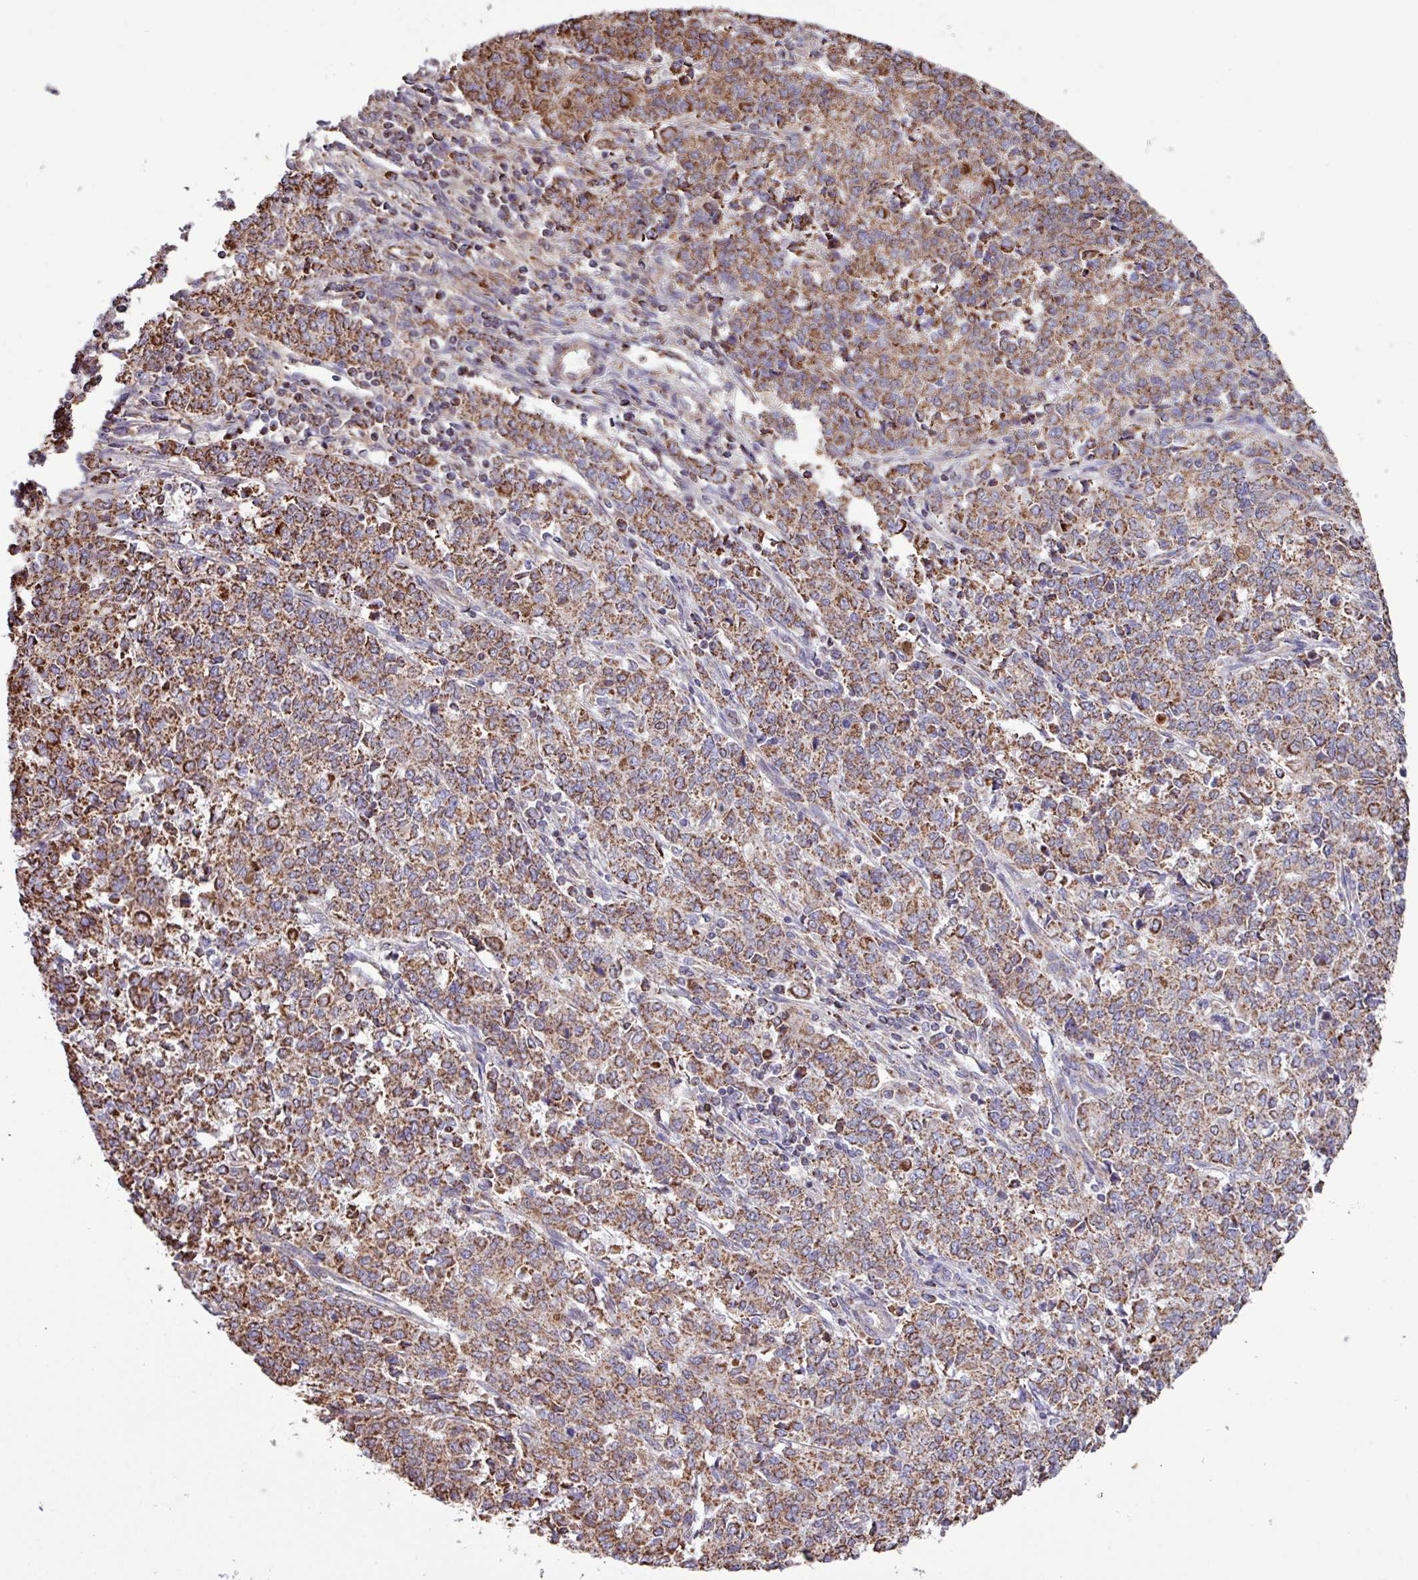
{"staining": {"intensity": "strong", "quantity": ">75%", "location": "cytoplasmic/membranous"}, "tissue": "endometrial cancer", "cell_type": "Tumor cells", "image_type": "cancer", "snomed": [{"axis": "morphology", "description": "Adenocarcinoma, NOS"}, {"axis": "topography", "description": "Endometrium"}], "caption": "Endometrial cancer (adenocarcinoma) tissue shows strong cytoplasmic/membranous positivity in approximately >75% of tumor cells, visualized by immunohistochemistry.", "gene": "RTL3", "patient": {"sex": "female", "age": 50}}